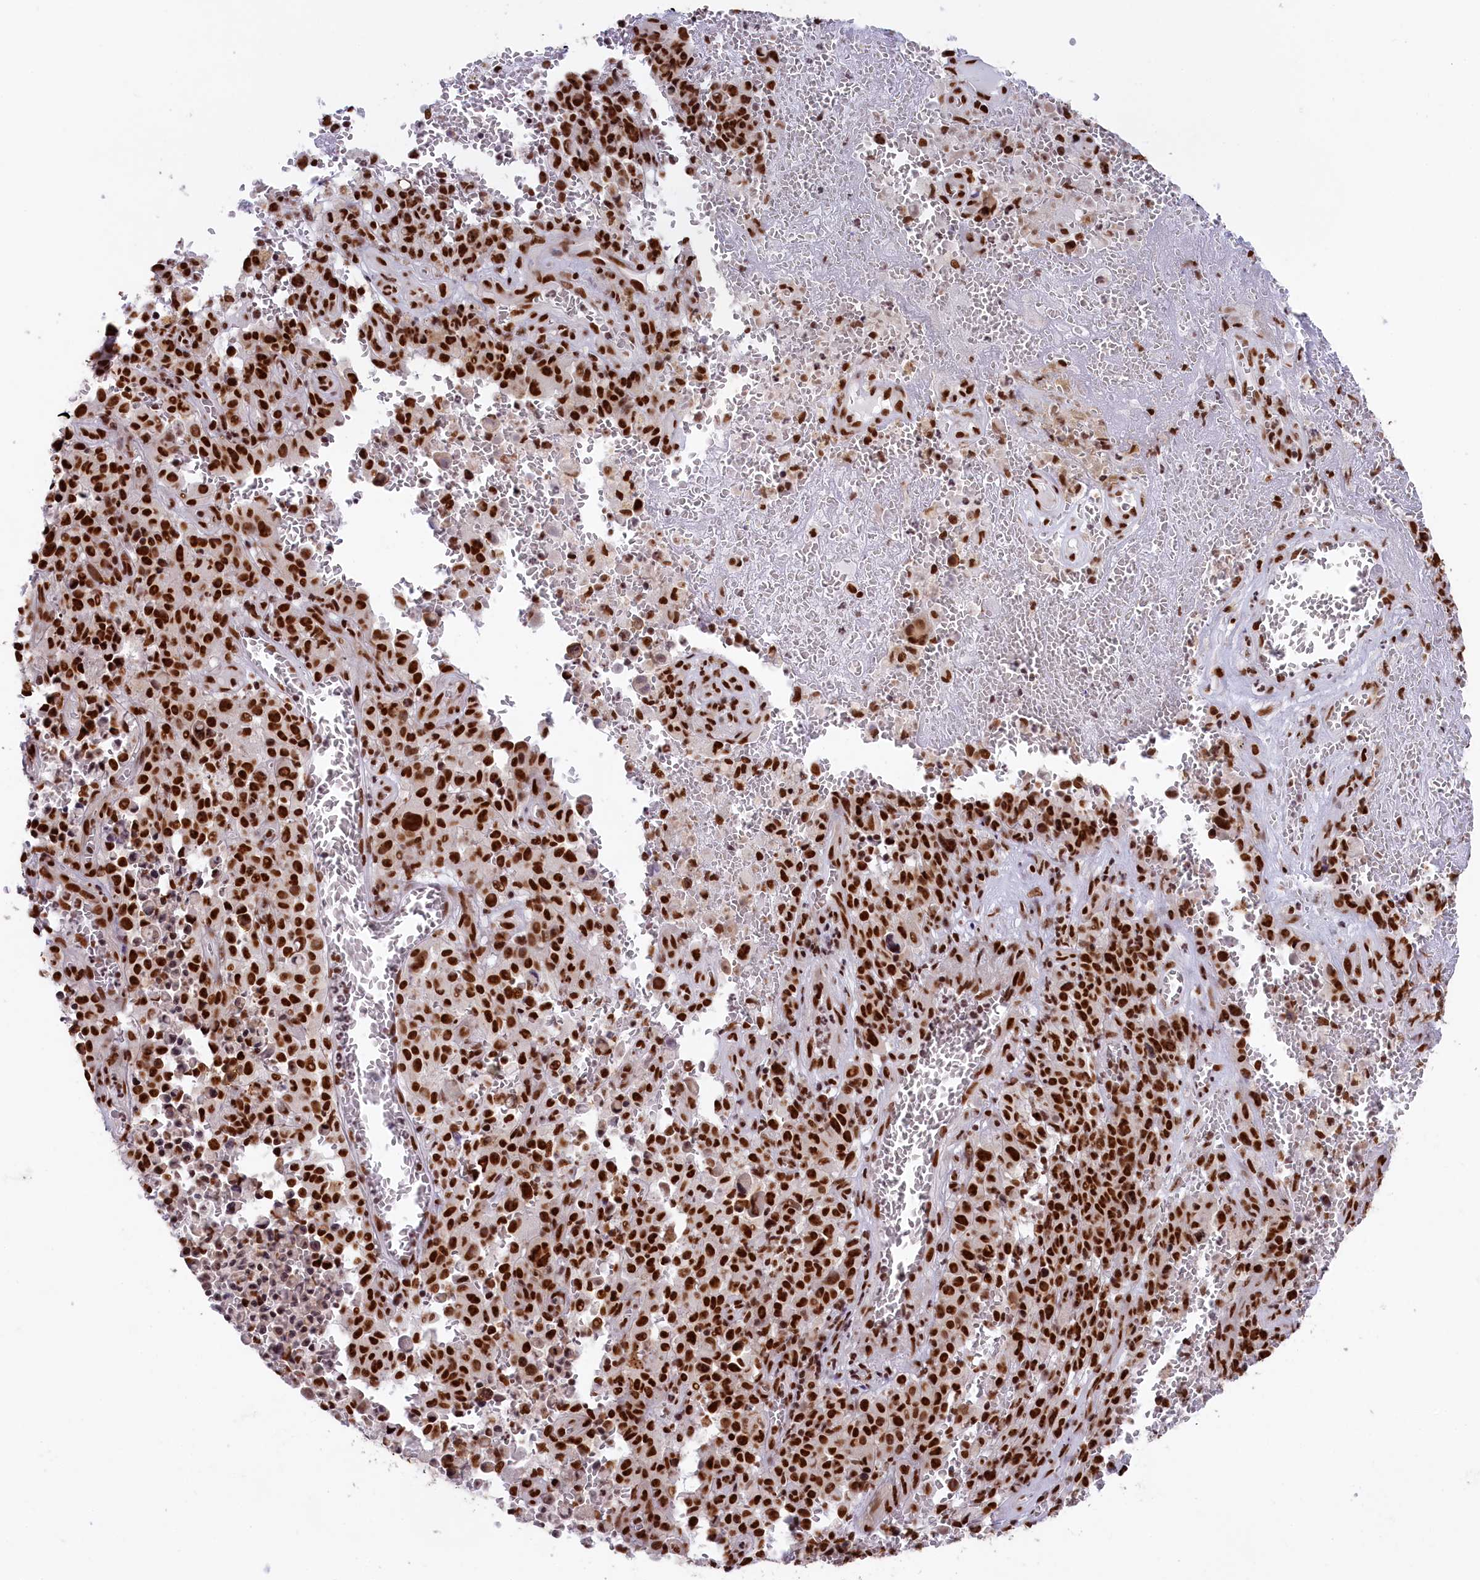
{"staining": {"intensity": "strong", "quantity": ">75%", "location": "nuclear"}, "tissue": "melanoma", "cell_type": "Tumor cells", "image_type": "cancer", "snomed": [{"axis": "morphology", "description": "Malignant melanoma, NOS"}, {"axis": "topography", "description": "Skin"}], "caption": "A brown stain labels strong nuclear staining of a protein in melanoma tumor cells.", "gene": "SNRNP70", "patient": {"sex": "female", "age": 82}}